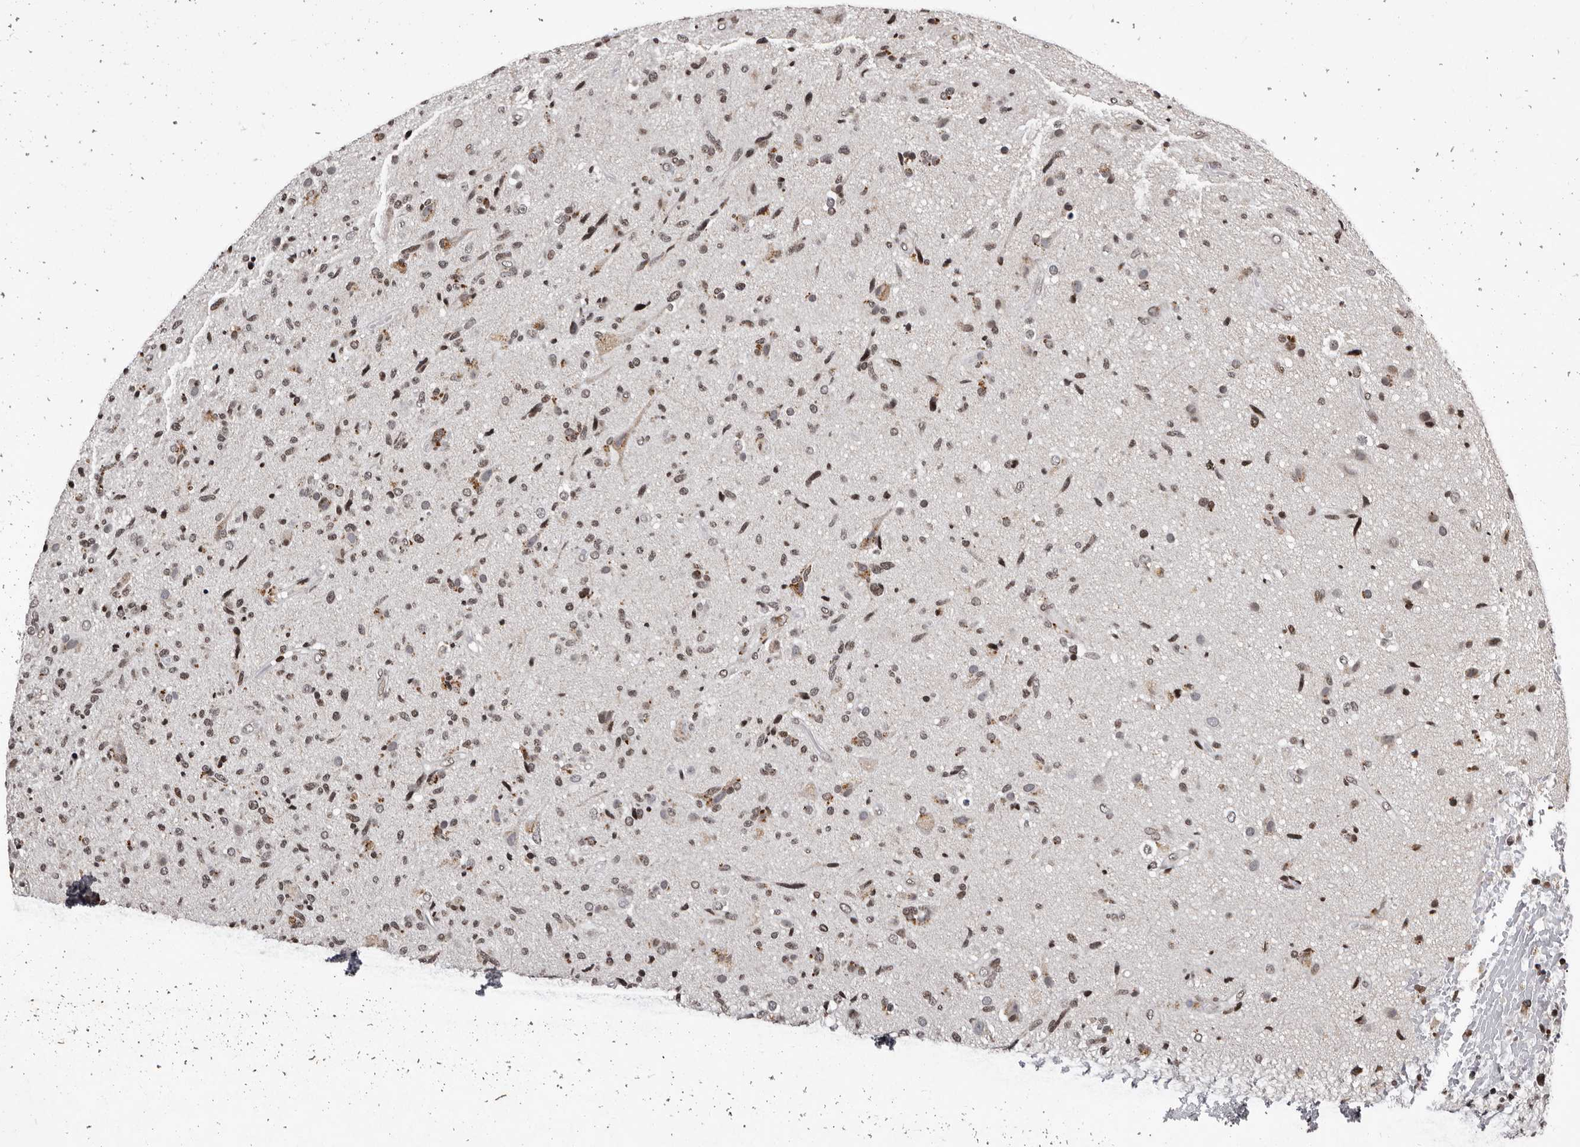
{"staining": {"intensity": "weak", "quantity": "<25%", "location": "nuclear"}, "tissue": "glioma", "cell_type": "Tumor cells", "image_type": "cancer", "snomed": [{"axis": "morphology", "description": "Glioma, malignant, High grade"}, {"axis": "topography", "description": "Brain"}], "caption": "Image shows no protein staining in tumor cells of malignant glioma (high-grade) tissue.", "gene": "THUMPD1", "patient": {"sex": "male", "age": 72}}